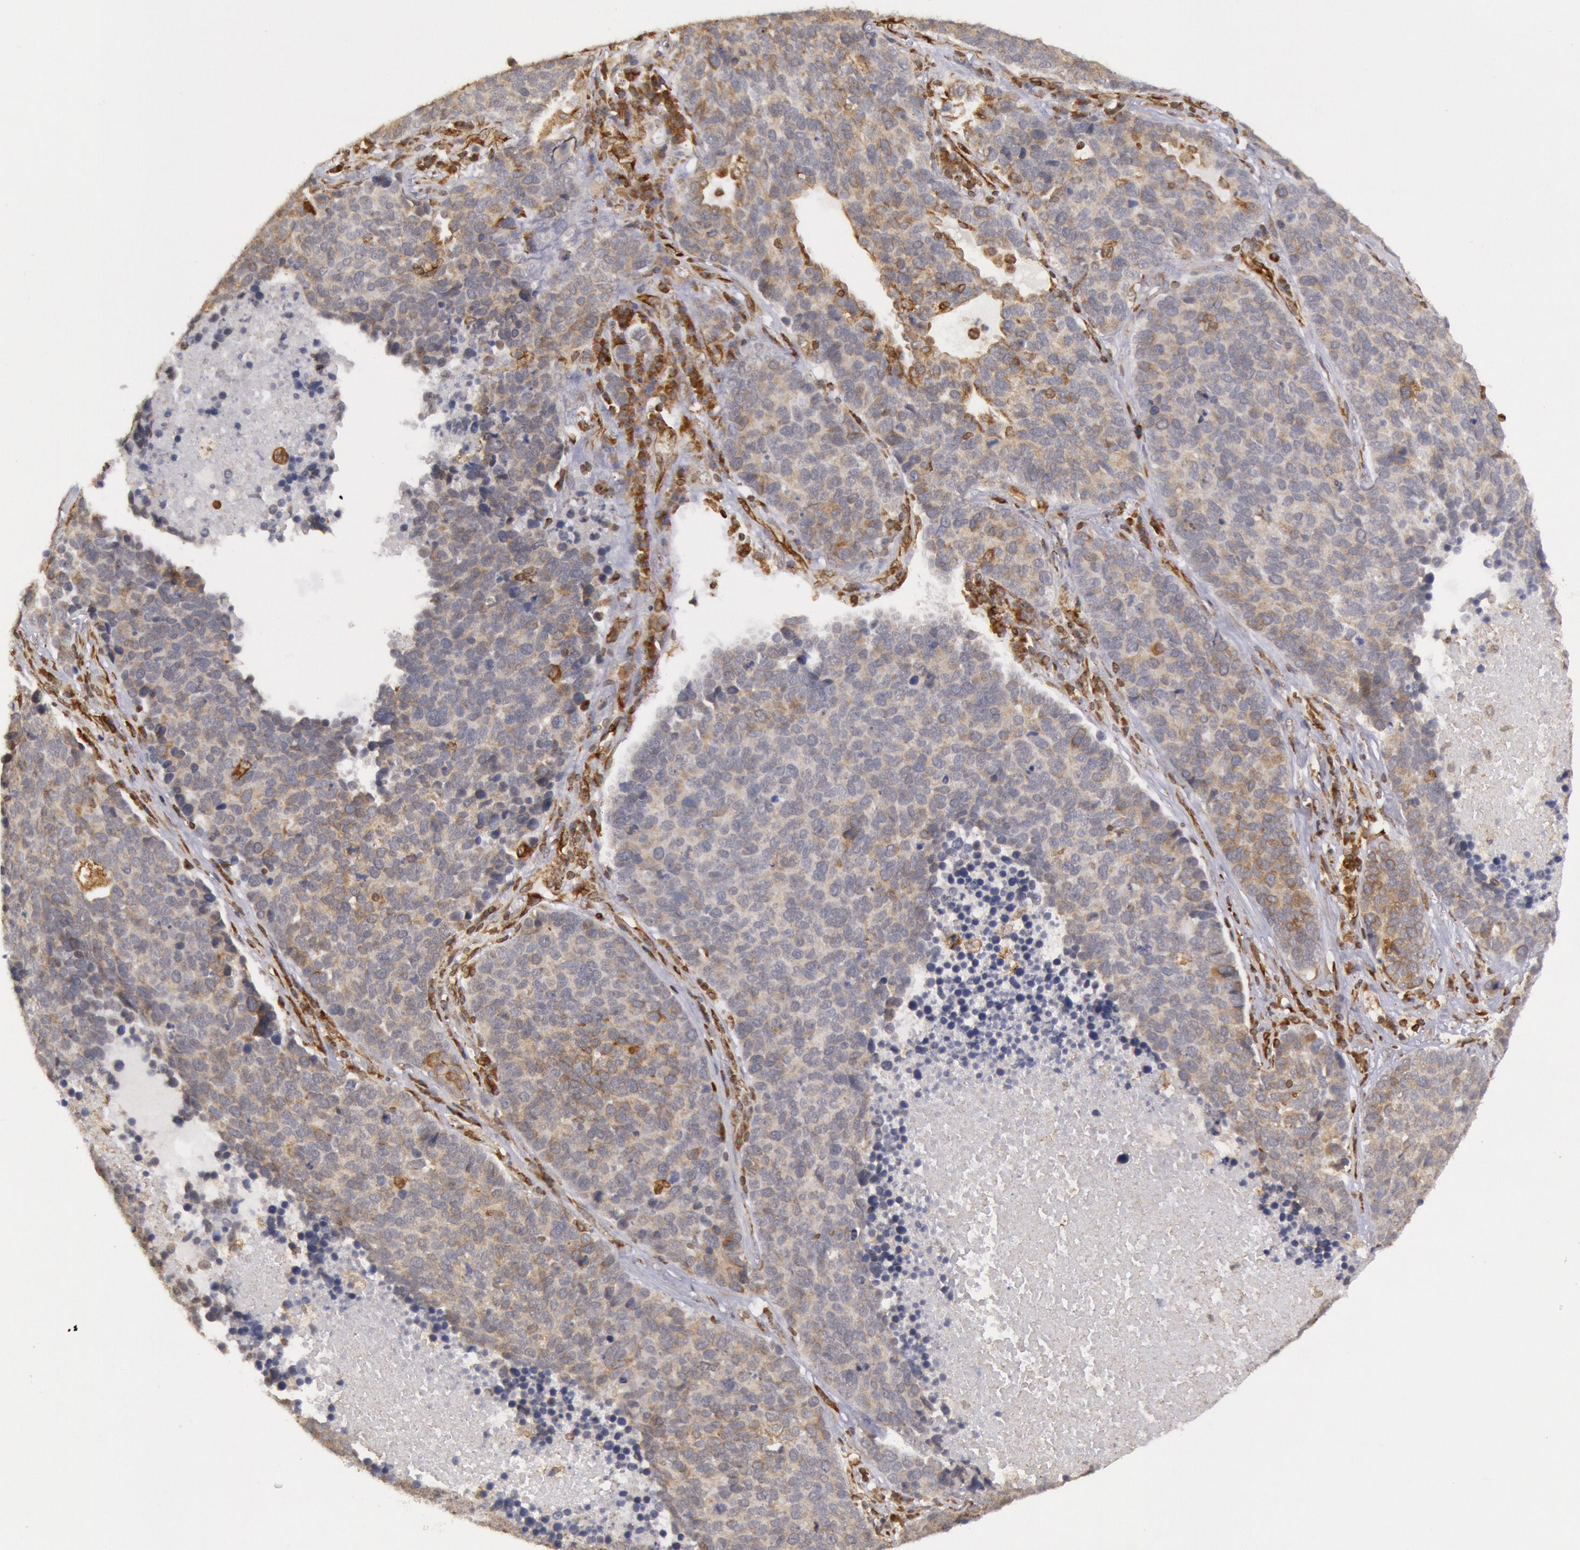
{"staining": {"intensity": "moderate", "quantity": "<25%", "location": "cytoplasmic/membranous"}, "tissue": "lung cancer", "cell_type": "Tumor cells", "image_type": "cancer", "snomed": [{"axis": "morphology", "description": "Neoplasm, malignant, NOS"}, {"axis": "topography", "description": "Lung"}], "caption": "Protein expression analysis of human lung cancer reveals moderate cytoplasmic/membranous expression in approximately <25% of tumor cells.", "gene": "TAP2", "patient": {"sex": "female", "age": 75}}